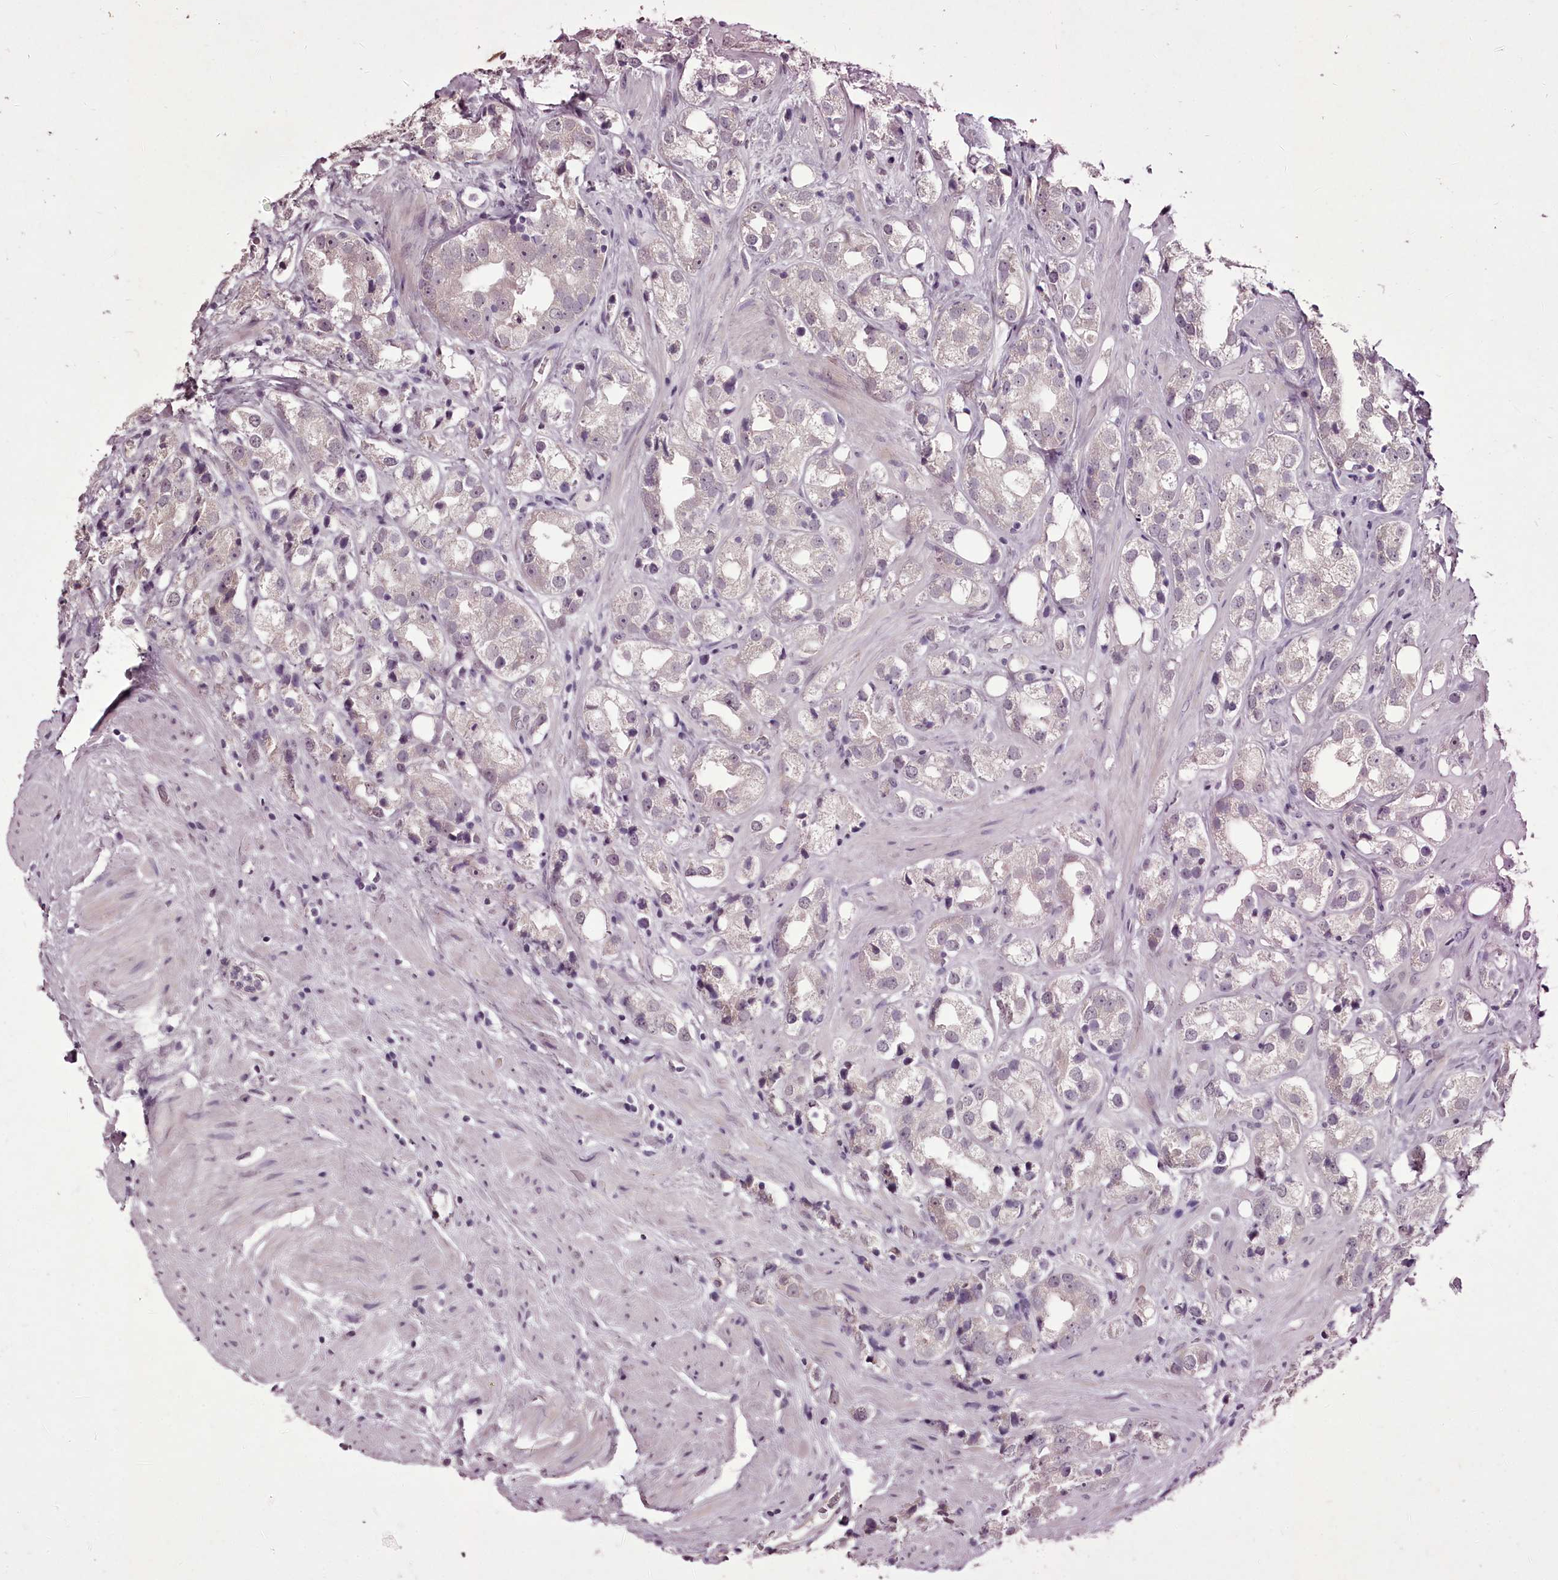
{"staining": {"intensity": "negative", "quantity": "none", "location": "none"}, "tissue": "prostate cancer", "cell_type": "Tumor cells", "image_type": "cancer", "snomed": [{"axis": "morphology", "description": "Adenocarcinoma, NOS"}, {"axis": "topography", "description": "Prostate"}], "caption": "Micrograph shows no protein expression in tumor cells of prostate cancer tissue.", "gene": "C1orf56", "patient": {"sex": "male", "age": 79}}